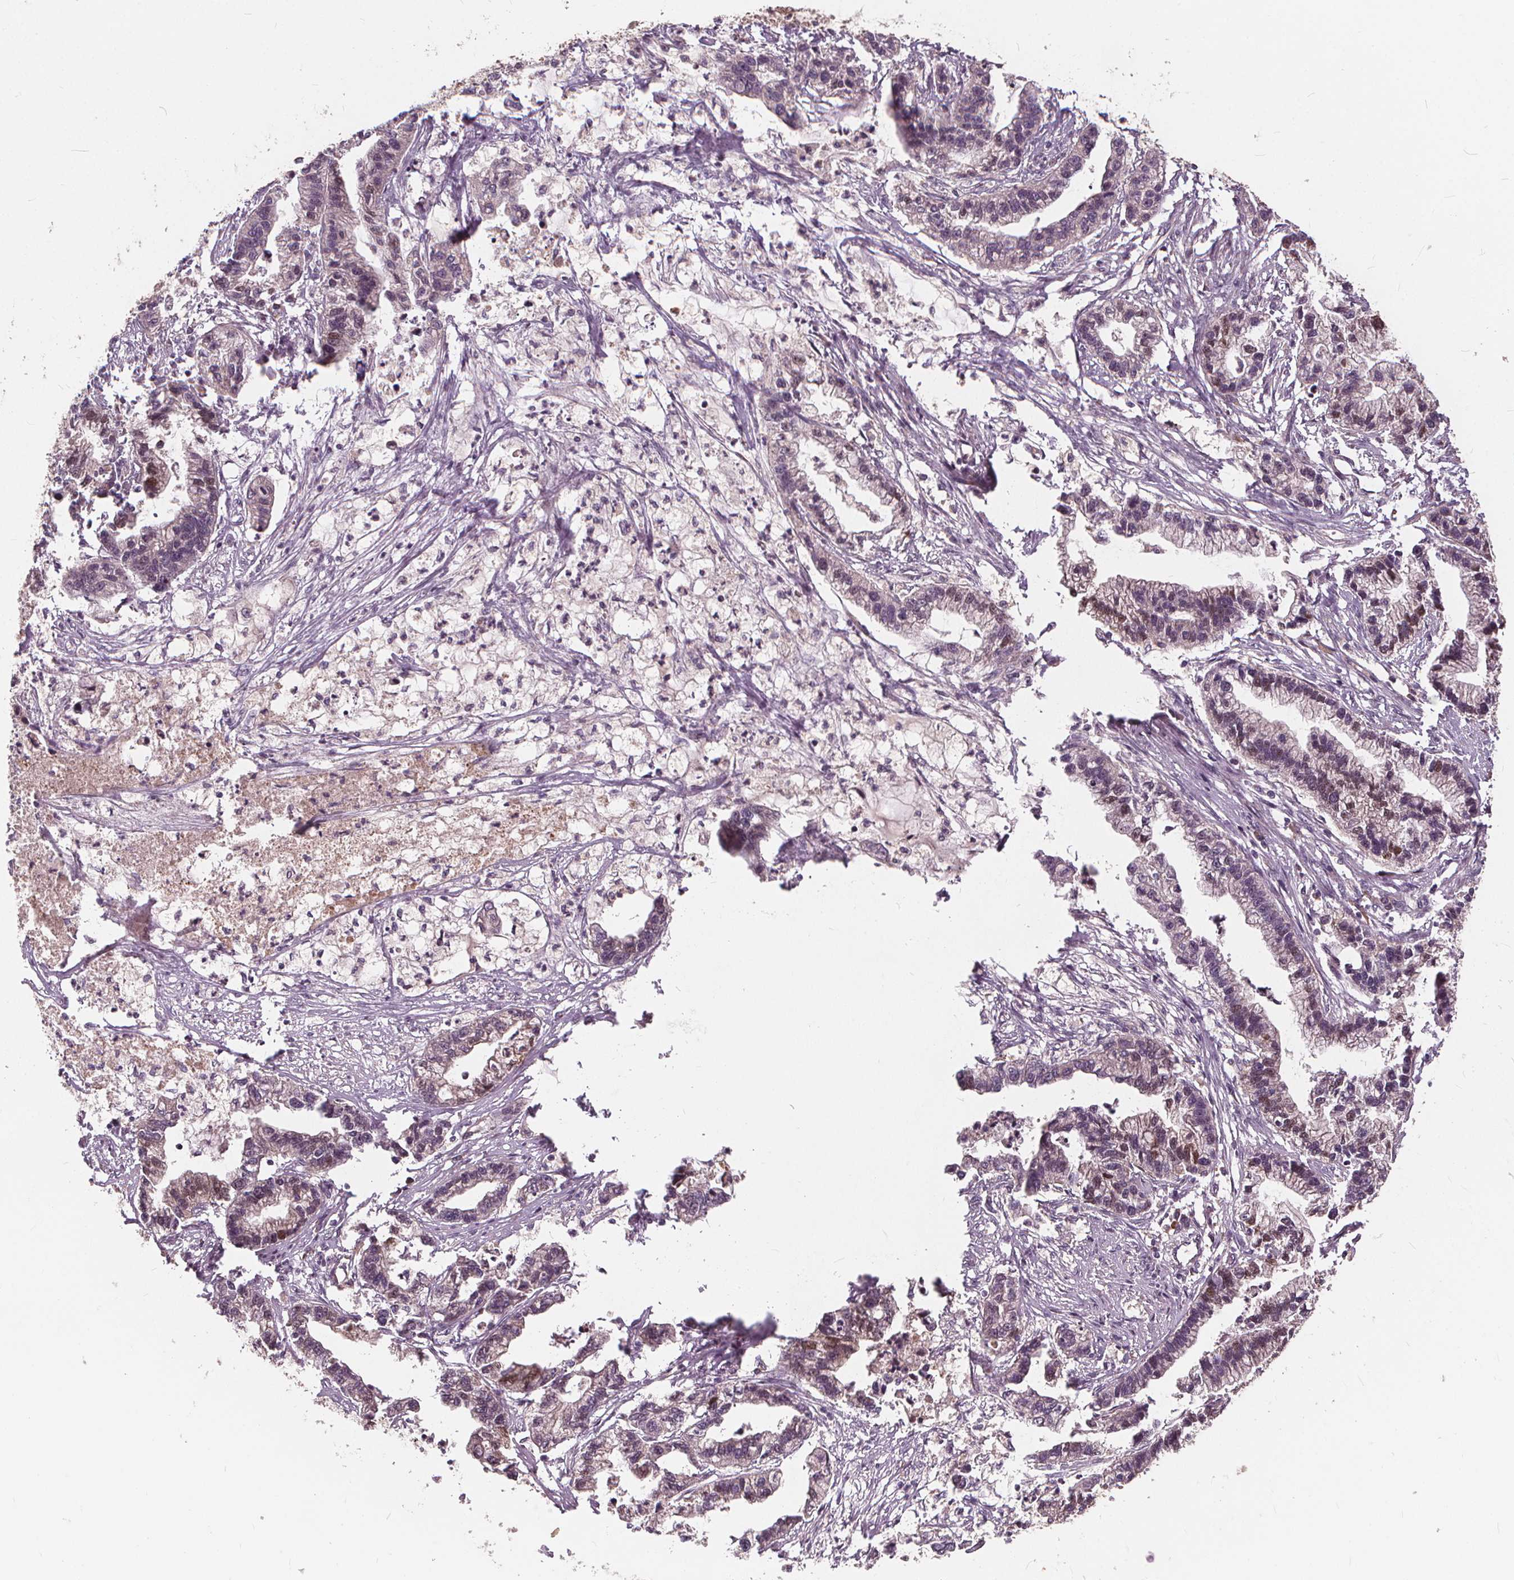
{"staining": {"intensity": "negative", "quantity": "none", "location": "none"}, "tissue": "stomach cancer", "cell_type": "Tumor cells", "image_type": "cancer", "snomed": [{"axis": "morphology", "description": "Adenocarcinoma, NOS"}, {"axis": "topography", "description": "Stomach"}], "caption": "IHC photomicrograph of human stomach adenocarcinoma stained for a protein (brown), which shows no positivity in tumor cells. (Brightfield microscopy of DAB (3,3'-diaminobenzidine) immunohistochemistry at high magnification).", "gene": "IPO13", "patient": {"sex": "male", "age": 83}}